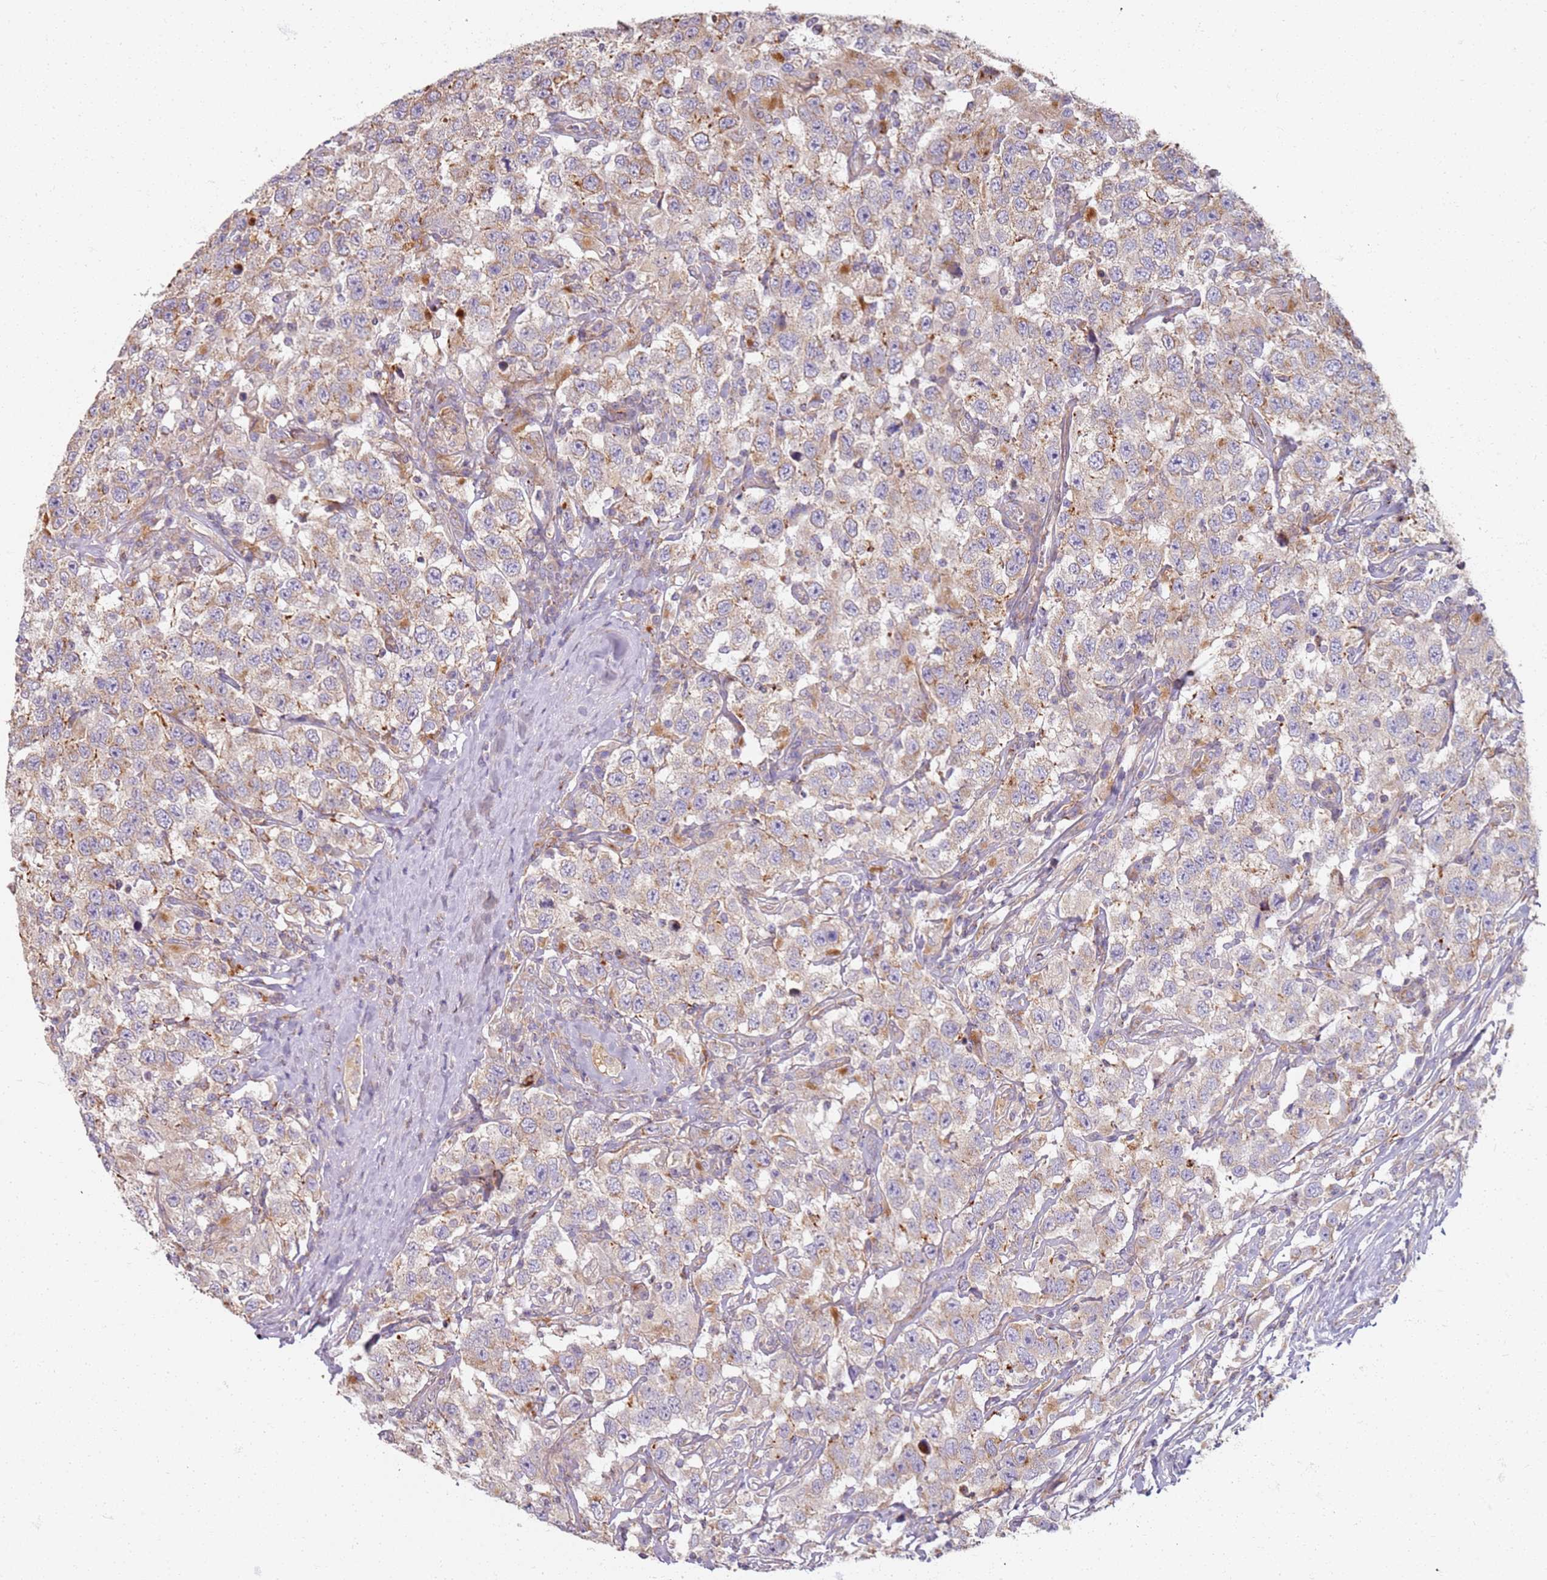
{"staining": {"intensity": "weak", "quantity": ">75%", "location": "cytoplasmic/membranous"}, "tissue": "testis cancer", "cell_type": "Tumor cells", "image_type": "cancer", "snomed": [{"axis": "morphology", "description": "Seminoma, NOS"}, {"axis": "topography", "description": "Testis"}], "caption": "Weak cytoplasmic/membranous expression for a protein is appreciated in approximately >75% of tumor cells of seminoma (testis) using immunohistochemistry (IHC).", "gene": "PROKR2", "patient": {"sex": "male", "age": 41}}